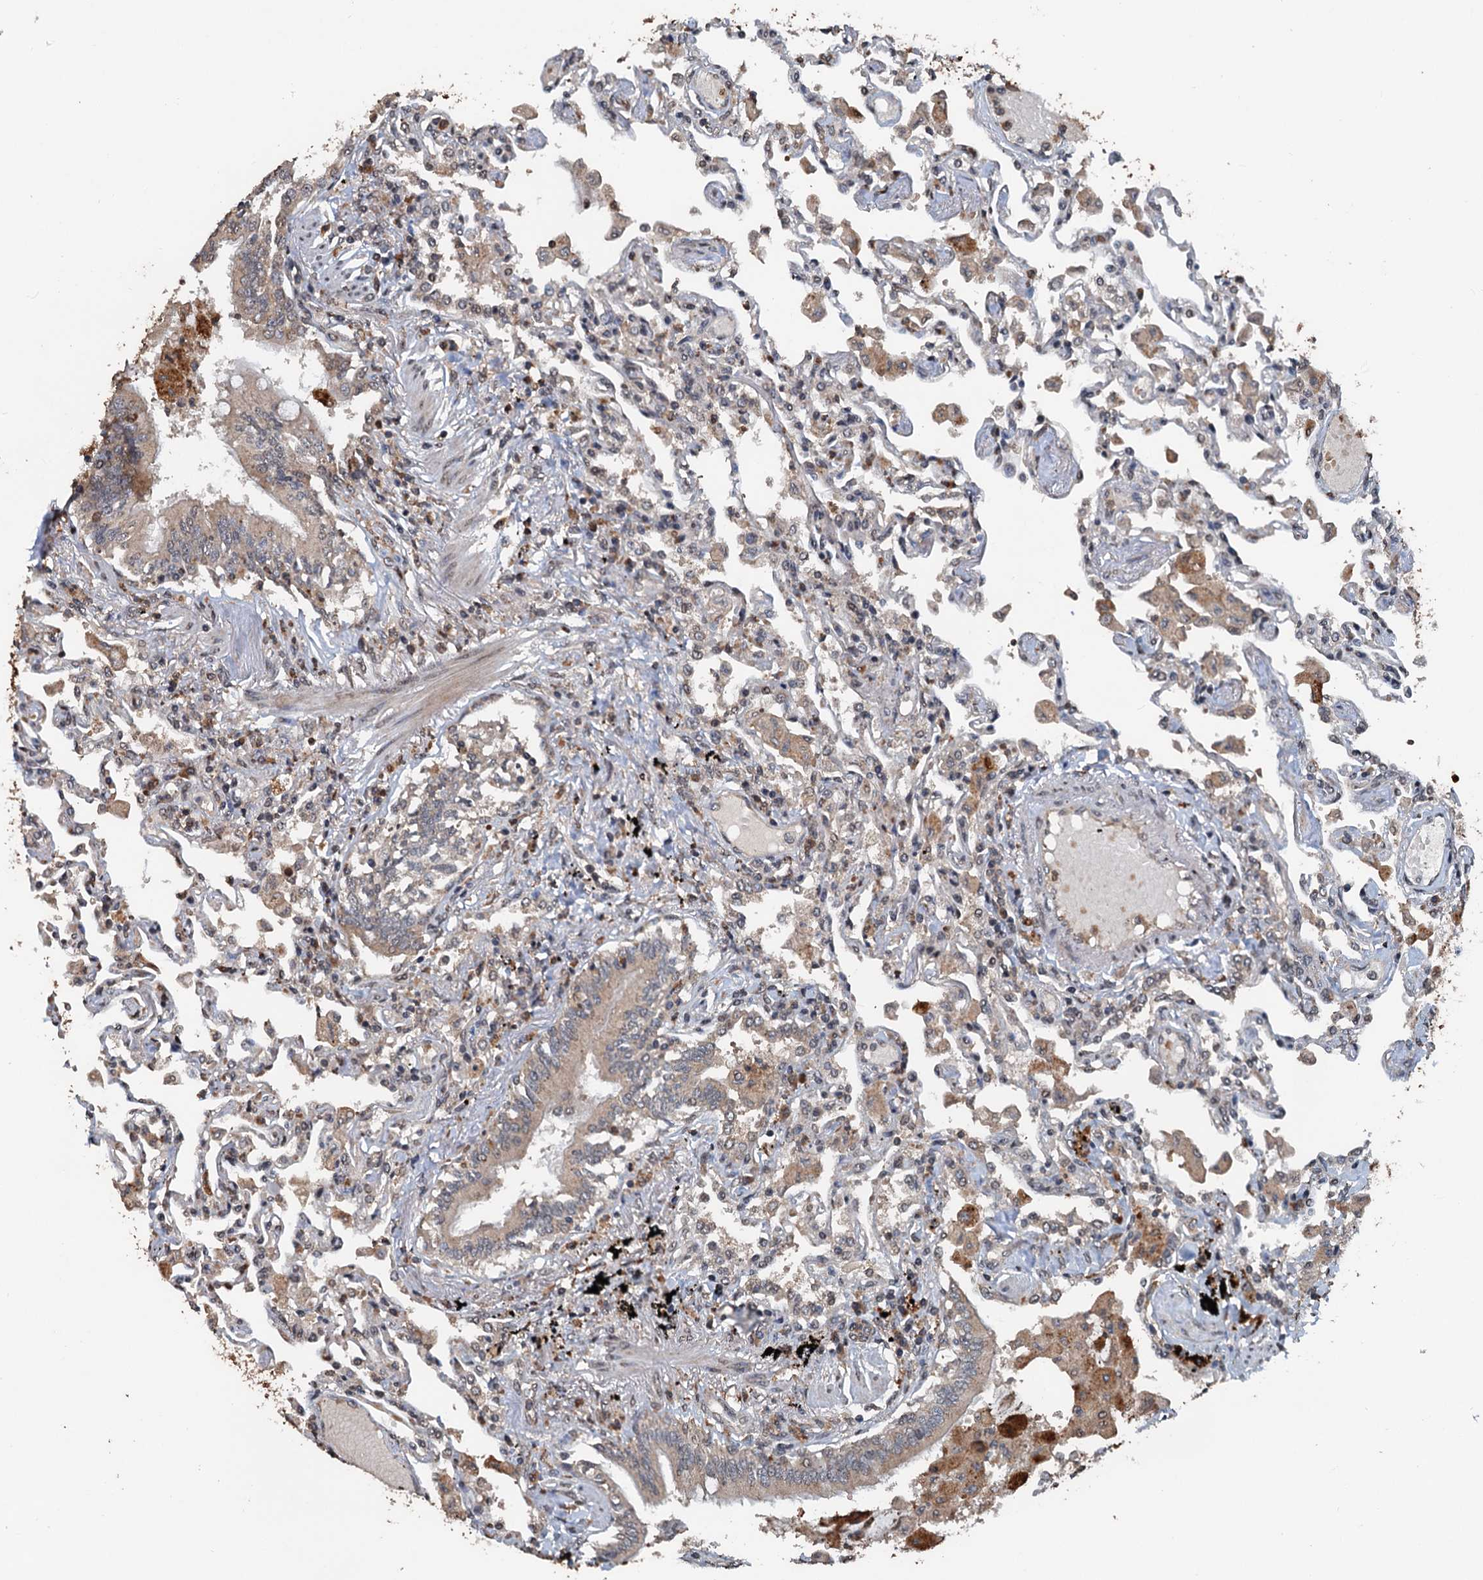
{"staining": {"intensity": "moderate", "quantity": "<25%", "location": "cytoplasmic/membranous"}, "tissue": "lung", "cell_type": "Alveolar cells", "image_type": "normal", "snomed": [{"axis": "morphology", "description": "Normal tissue, NOS"}, {"axis": "topography", "description": "Bronchus"}, {"axis": "topography", "description": "Lung"}], "caption": "Immunohistochemistry (IHC) of benign lung demonstrates low levels of moderate cytoplasmic/membranous expression in approximately <25% of alveolar cells.", "gene": "N4BP2L2", "patient": {"sex": "female", "age": 49}}